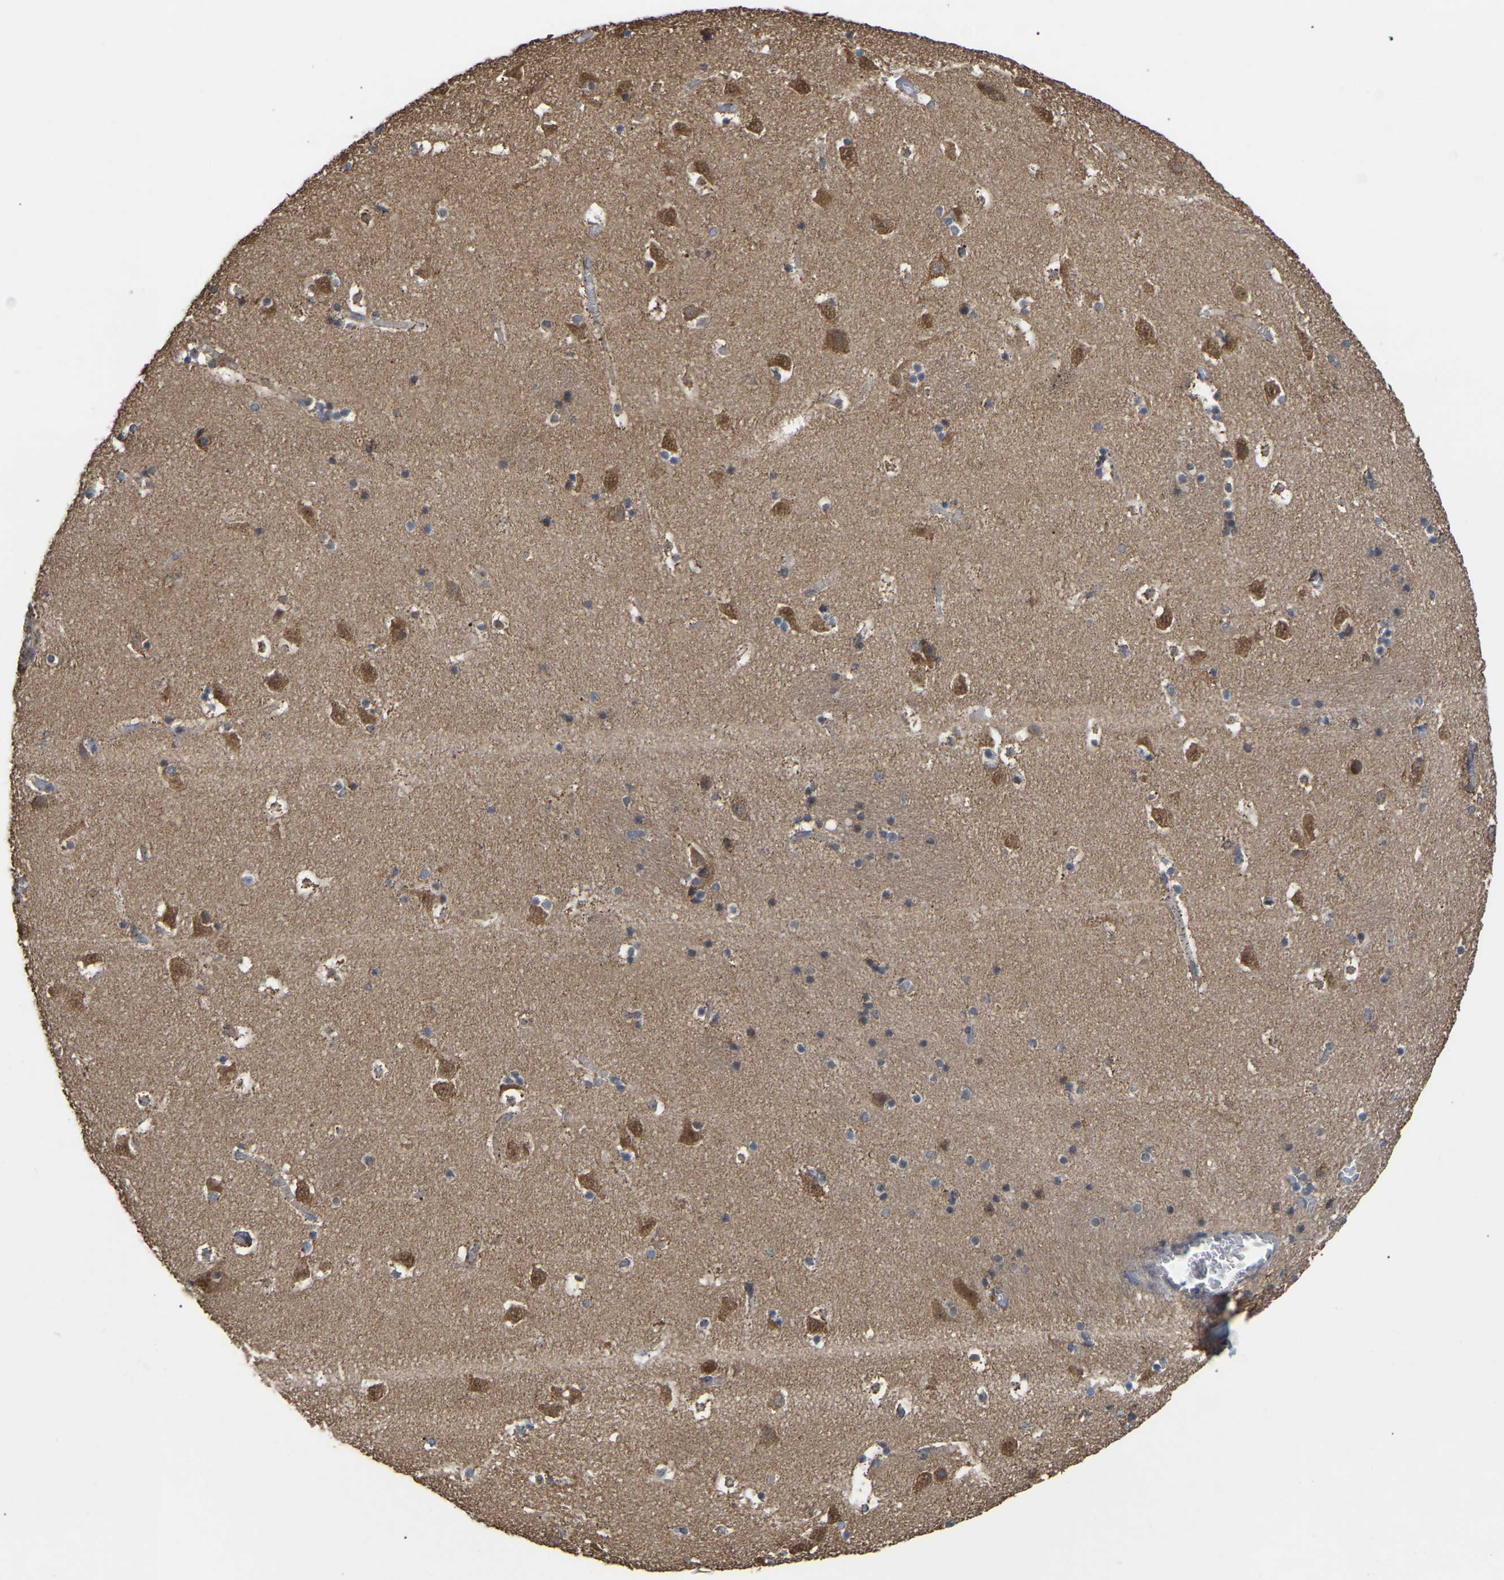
{"staining": {"intensity": "negative", "quantity": "none", "location": "none"}, "tissue": "caudate", "cell_type": "Glial cells", "image_type": "normal", "snomed": [{"axis": "morphology", "description": "Normal tissue, NOS"}, {"axis": "topography", "description": "Lateral ventricle wall"}], "caption": "IHC of normal caudate demonstrates no staining in glial cells.", "gene": "GCC1", "patient": {"sex": "male", "age": 45}}